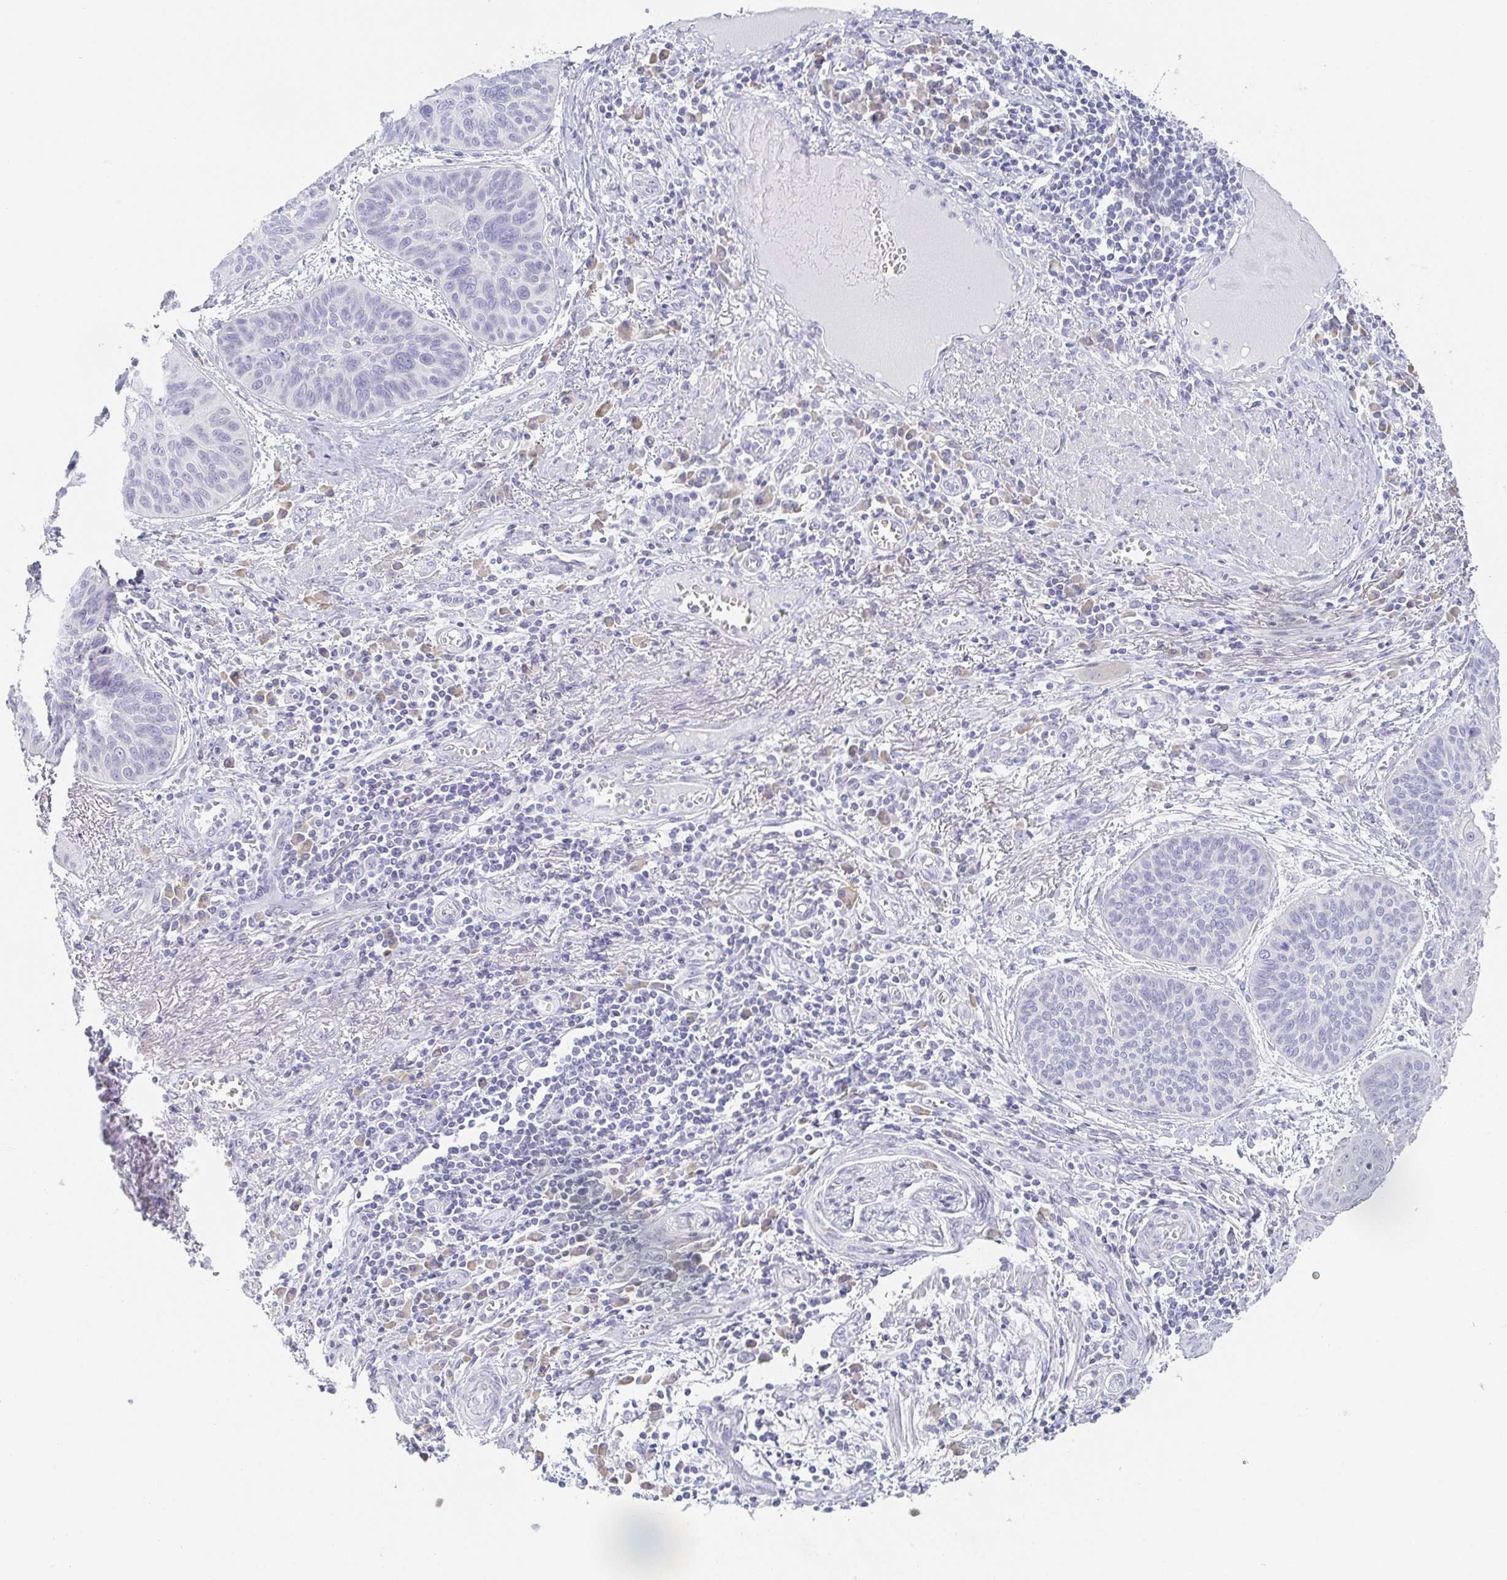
{"staining": {"intensity": "negative", "quantity": "none", "location": "none"}, "tissue": "lung cancer", "cell_type": "Tumor cells", "image_type": "cancer", "snomed": [{"axis": "morphology", "description": "Squamous cell carcinoma, NOS"}, {"axis": "topography", "description": "Lung"}], "caption": "This is an IHC photomicrograph of human lung cancer. There is no staining in tumor cells.", "gene": "PRR27", "patient": {"sex": "male", "age": 74}}